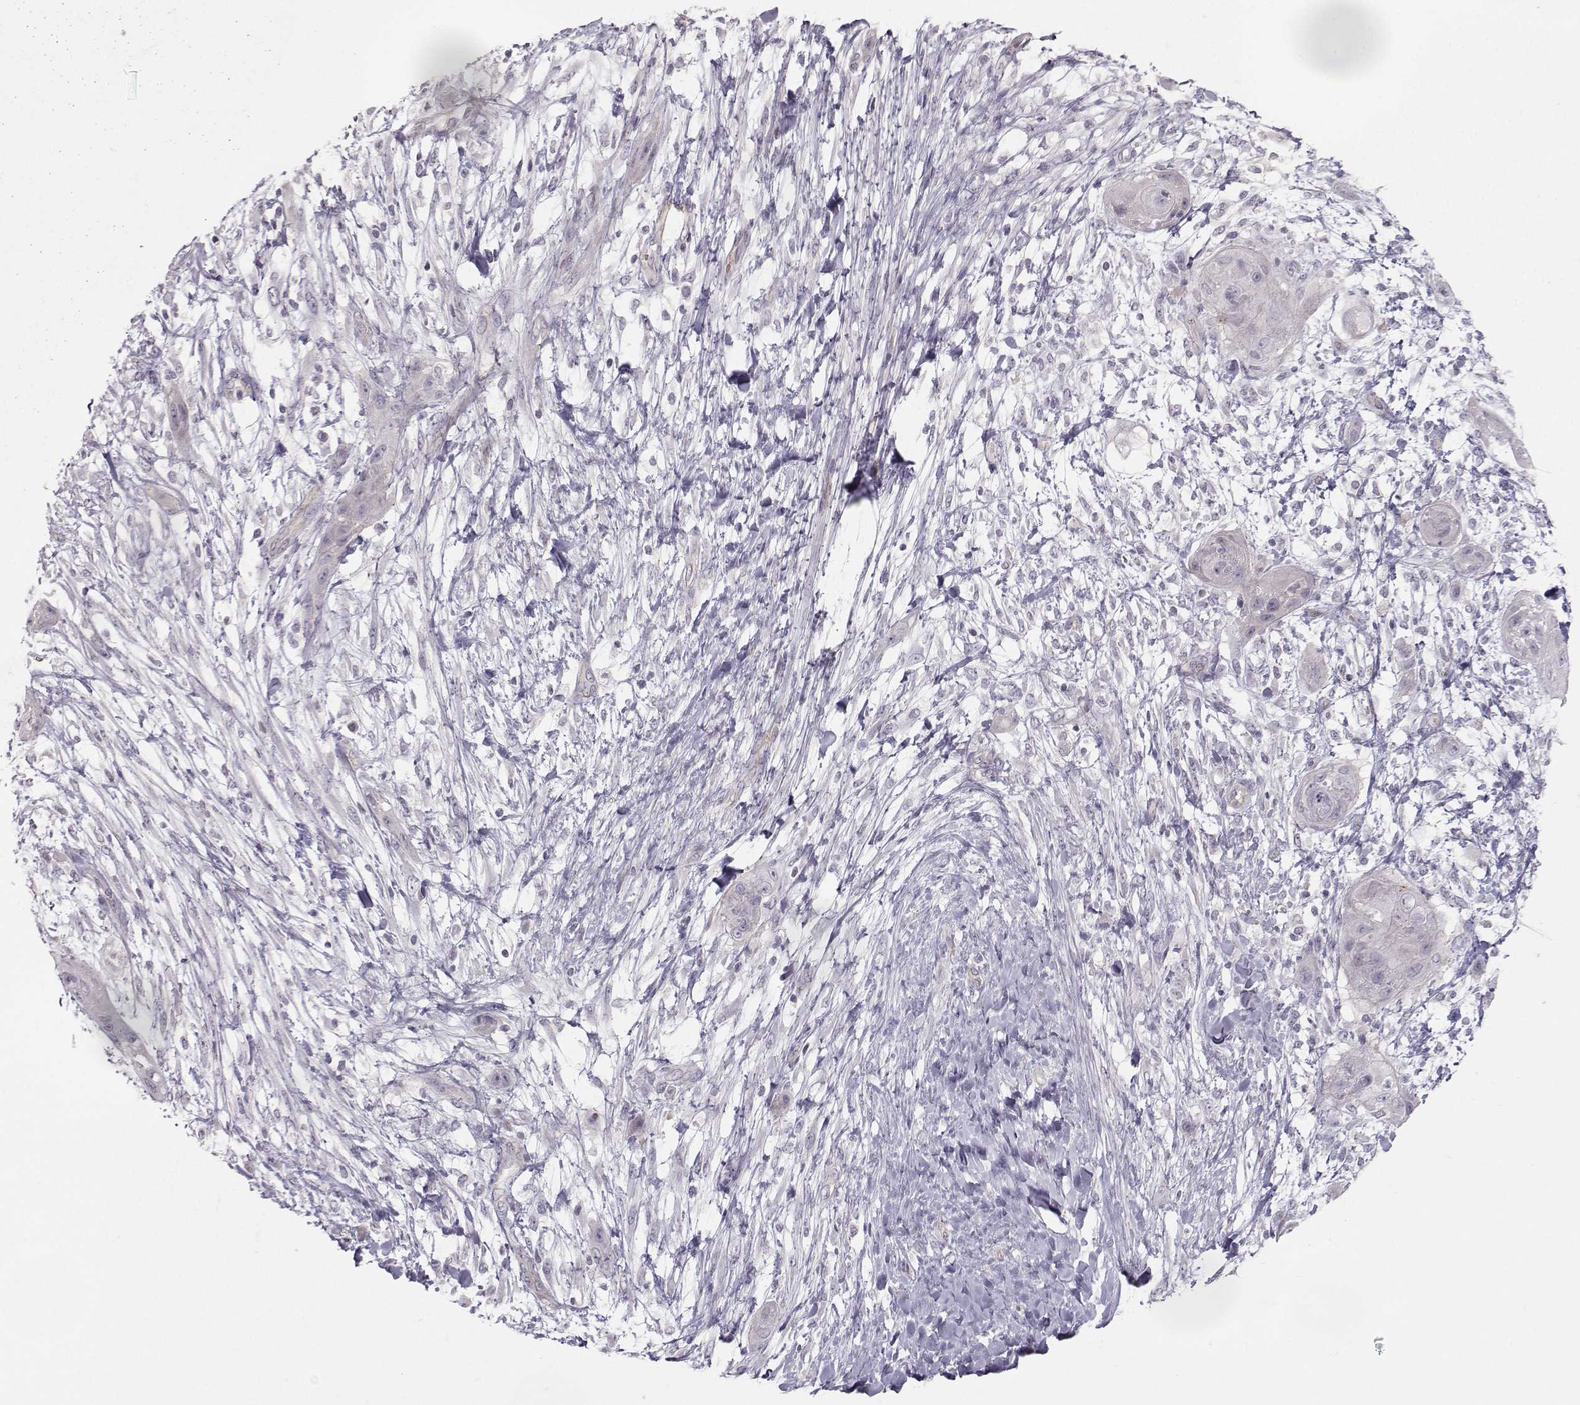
{"staining": {"intensity": "negative", "quantity": "none", "location": "none"}, "tissue": "skin cancer", "cell_type": "Tumor cells", "image_type": "cancer", "snomed": [{"axis": "morphology", "description": "Squamous cell carcinoma, NOS"}, {"axis": "topography", "description": "Skin"}], "caption": "This is an immunohistochemistry (IHC) histopathology image of squamous cell carcinoma (skin). There is no positivity in tumor cells.", "gene": "MAST1", "patient": {"sex": "male", "age": 62}}